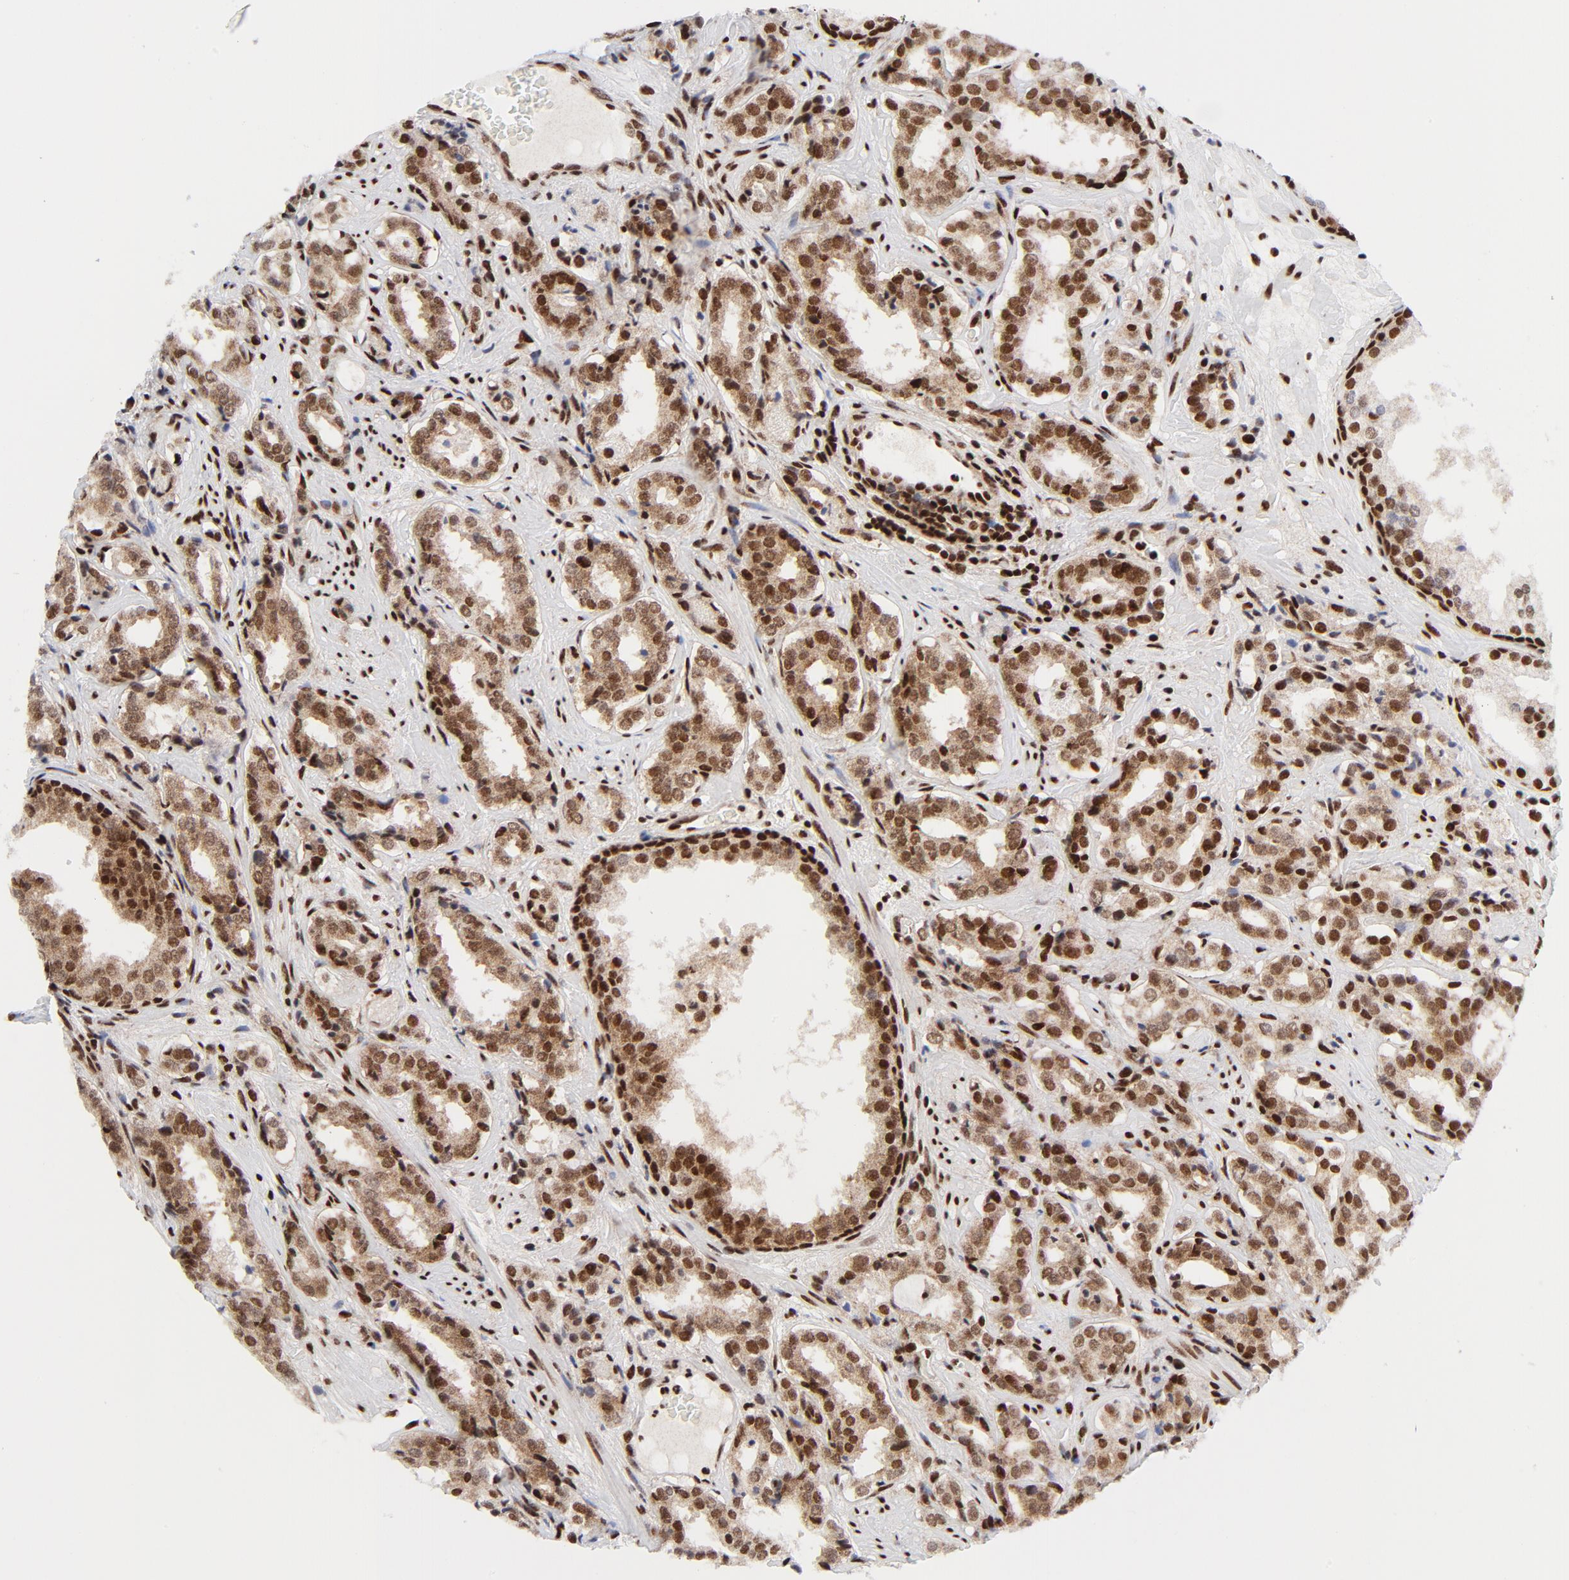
{"staining": {"intensity": "strong", "quantity": ">75%", "location": "cytoplasmic/membranous,nuclear"}, "tissue": "prostate cancer", "cell_type": "Tumor cells", "image_type": "cancer", "snomed": [{"axis": "morphology", "description": "Adenocarcinoma, Medium grade"}, {"axis": "topography", "description": "Prostate"}], "caption": "Tumor cells demonstrate high levels of strong cytoplasmic/membranous and nuclear expression in approximately >75% of cells in human prostate cancer.", "gene": "NFYB", "patient": {"sex": "male", "age": 60}}